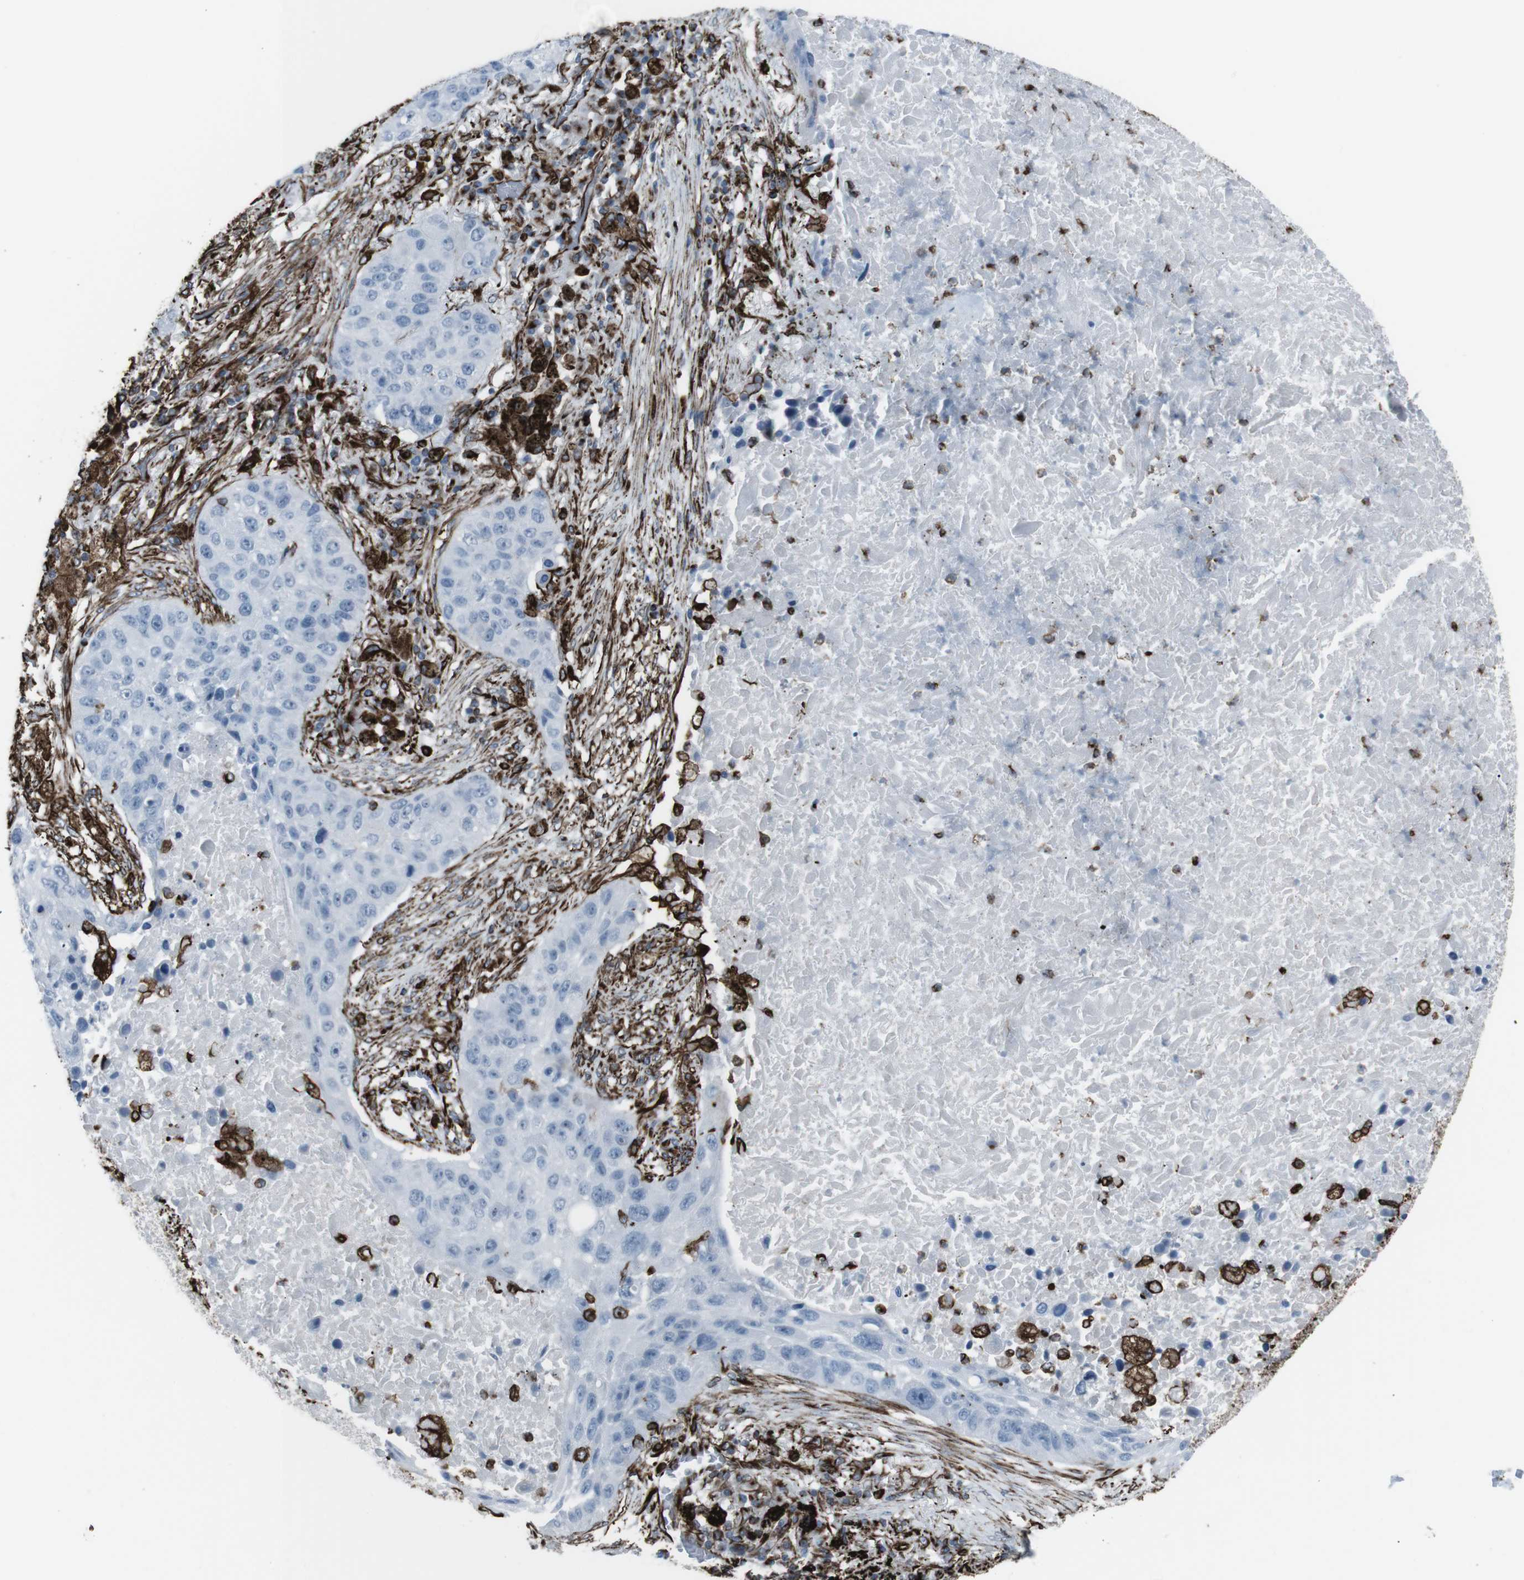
{"staining": {"intensity": "negative", "quantity": "none", "location": "none"}, "tissue": "lung cancer", "cell_type": "Tumor cells", "image_type": "cancer", "snomed": [{"axis": "morphology", "description": "Squamous cell carcinoma, NOS"}, {"axis": "topography", "description": "Lung"}], "caption": "The immunohistochemistry (IHC) micrograph has no significant expression in tumor cells of lung squamous cell carcinoma tissue.", "gene": "ZDHHC6", "patient": {"sex": "male", "age": 57}}